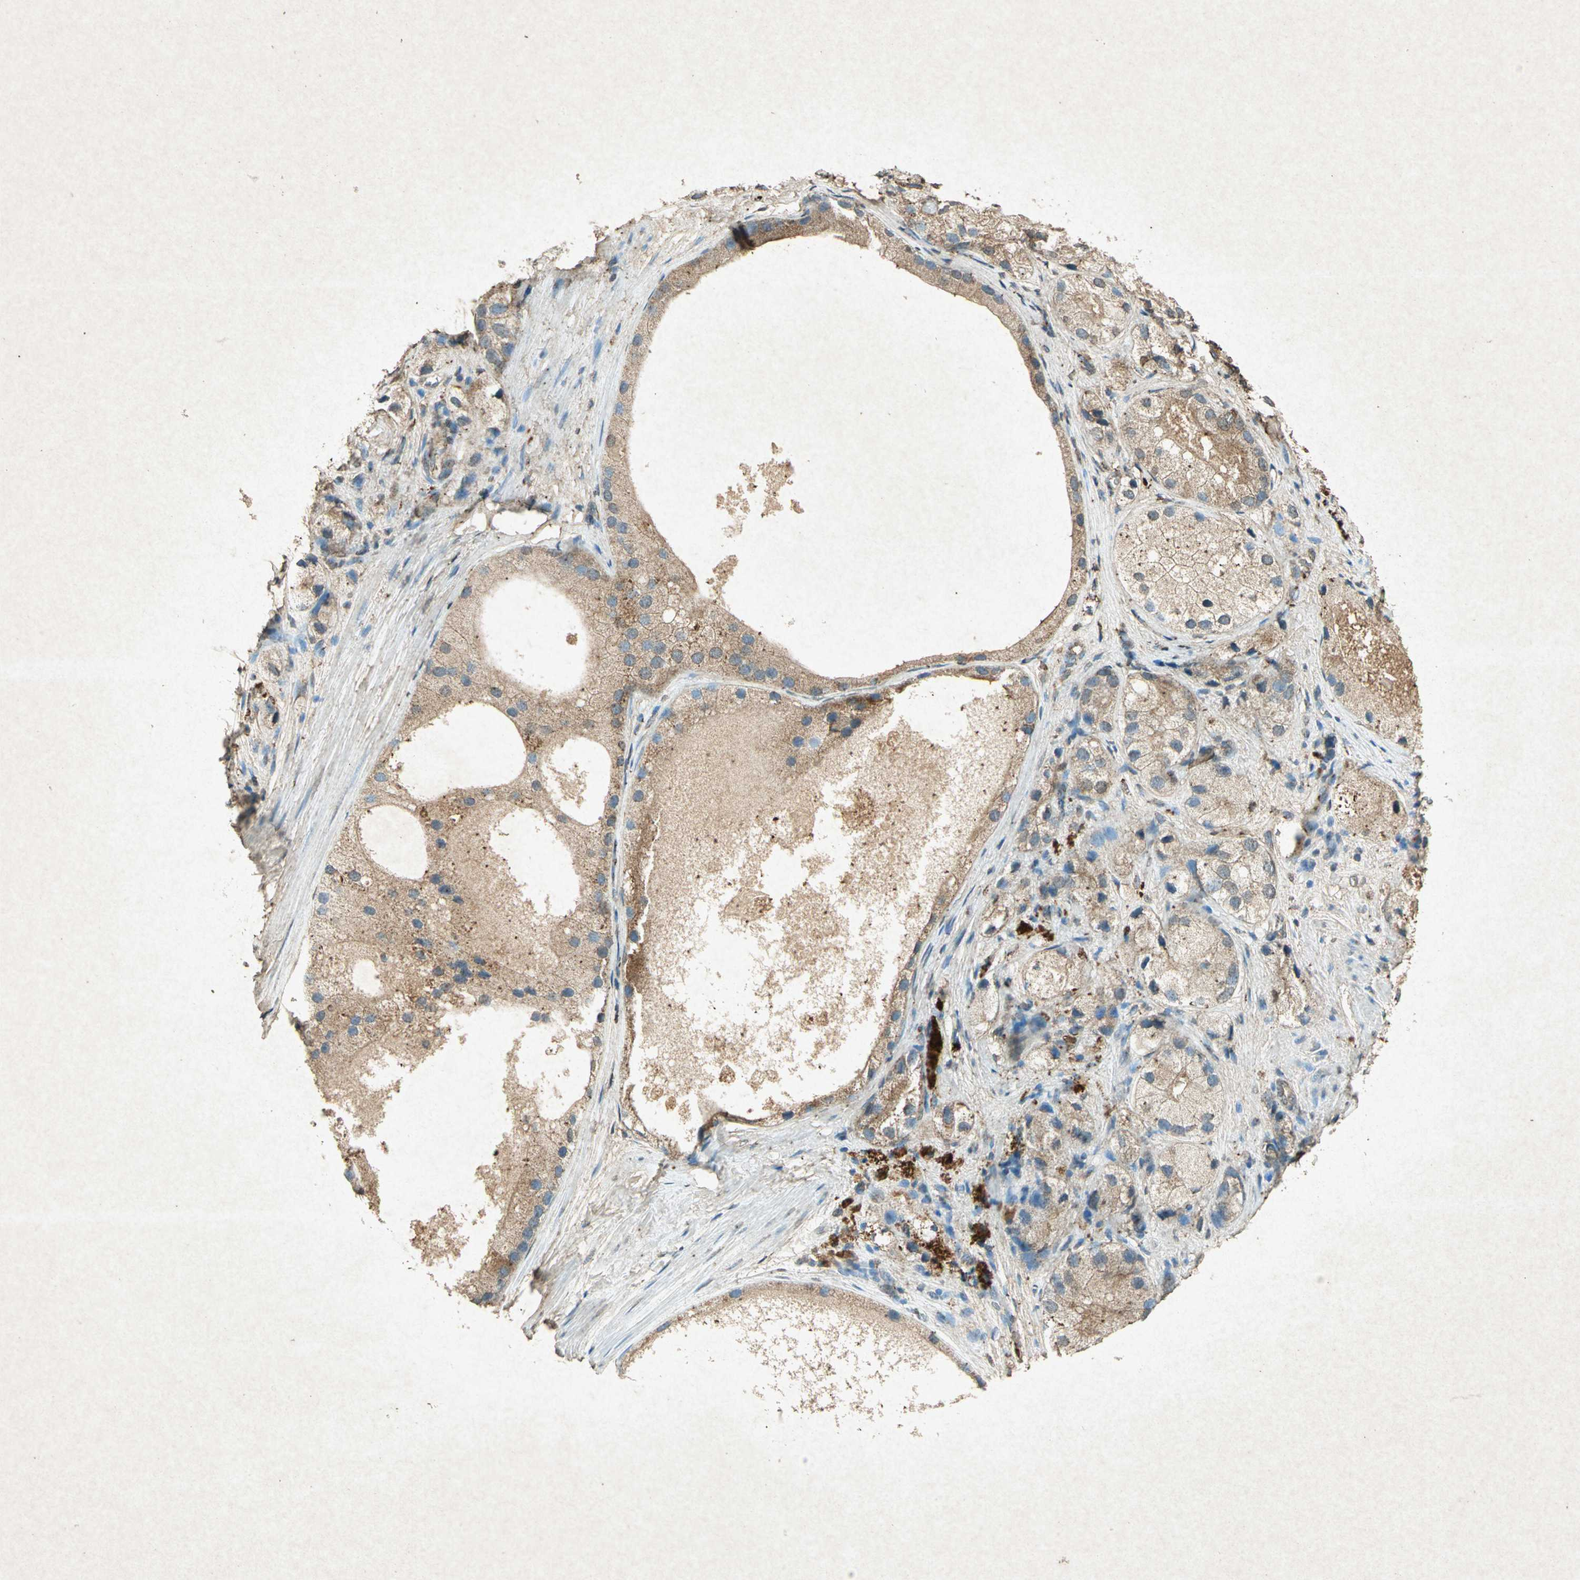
{"staining": {"intensity": "moderate", "quantity": ">75%", "location": "cytoplasmic/membranous"}, "tissue": "prostate cancer", "cell_type": "Tumor cells", "image_type": "cancer", "snomed": [{"axis": "morphology", "description": "Adenocarcinoma, Low grade"}, {"axis": "topography", "description": "Prostate"}], "caption": "IHC histopathology image of neoplastic tissue: human prostate low-grade adenocarcinoma stained using IHC shows medium levels of moderate protein expression localized specifically in the cytoplasmic/membranous of tumor cells, appearing as a cytoplasmic/membranous brown color.", "gene": "PSEN1", "patient": {"sex": "male", "age": 69}}